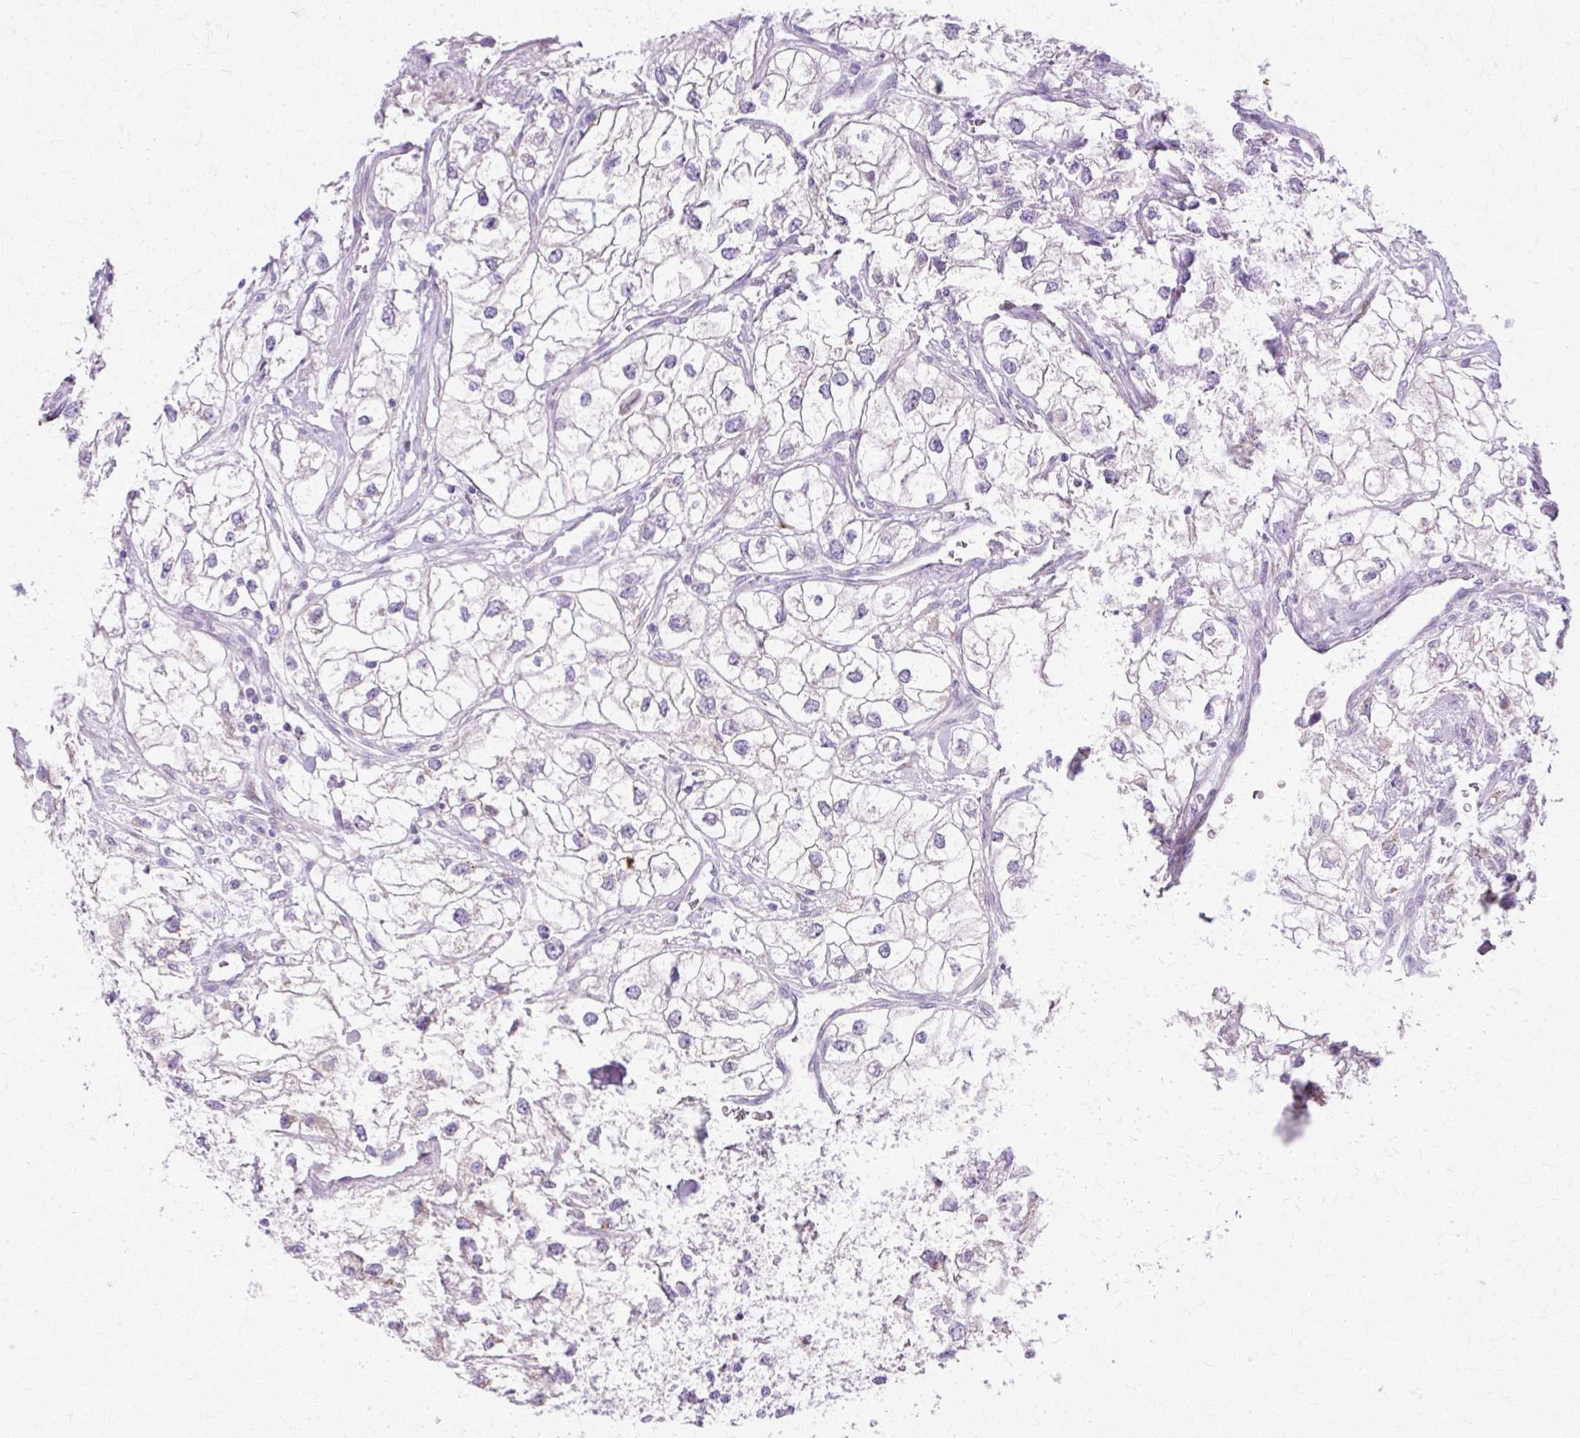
{"staining": {"intensity": "negative", "quantity": "none", "location": "none"}, "tissue": "renal cancer", "cell_type": "Tumor cells", "image_type": "cancer", "snomed": [{"axis": "morphology", "description": "Adenocarcinoma, NOS"}, {"axis": "topography", "description": "Kidney"}], "caption": "IHC photomicrograph of human renal adenocarcinoma stained for a protein (brown), which exhibits no positivity in tumor cells. Brightfield microscopy of immunohistochemistry stained with DAB (3,3'-diaminobenzidine) (brown) and hematoxylin (blue), captured at high magnification.", "gene": "TBC1D3G", "patient": {"sex": "male", "age": 59}}